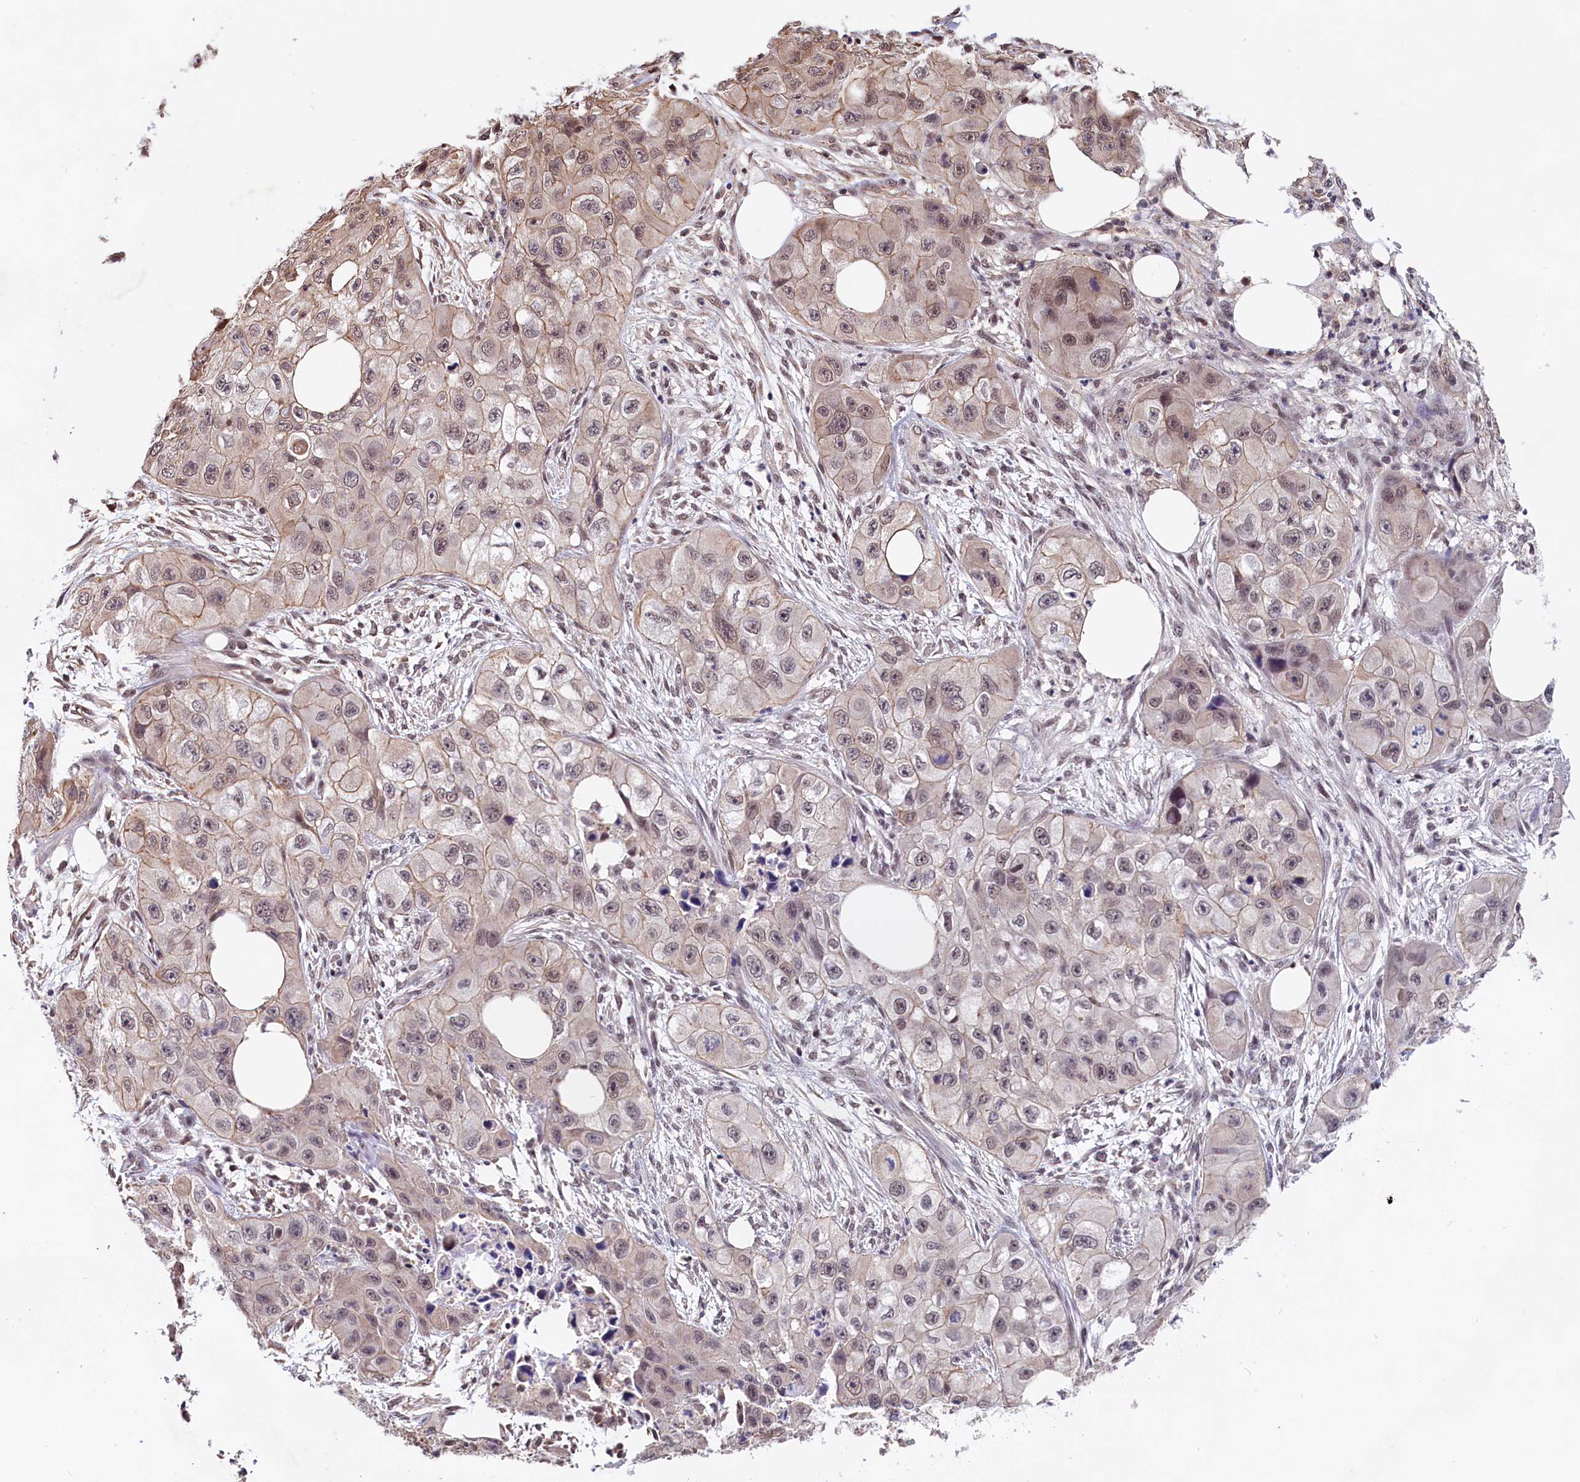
{"staining": {"intensity": "moderate", "quantity": "25%-75%", "location": "cytoplasmic/membranous,nuclear"}, "tissue": "skin cancer", "cell_type": "Tumor cells", "image_type": "cancer", "snomed": [{"axis": "morphology", "description": "Squamous cell carcinoma, NOS"}, {"axis": "topography", "description": "Skin"}, {"axis": "topography", "description": "Subcutis"}], "caption": "DAB immunohistochemical staining of skin squamous cell carcinoma reveals moderate cytoplasmic/membranous and nuclear protein expression in about 25%-75% of tumor cells. (Stains: DAB (3,3'-diaminobenzidine) in brown, nuclei in blue, Microscopy: brightfield microscopy at high magnification).", "gene": "ZC3H4", "patient": {"sex": "male", "age": 73}}